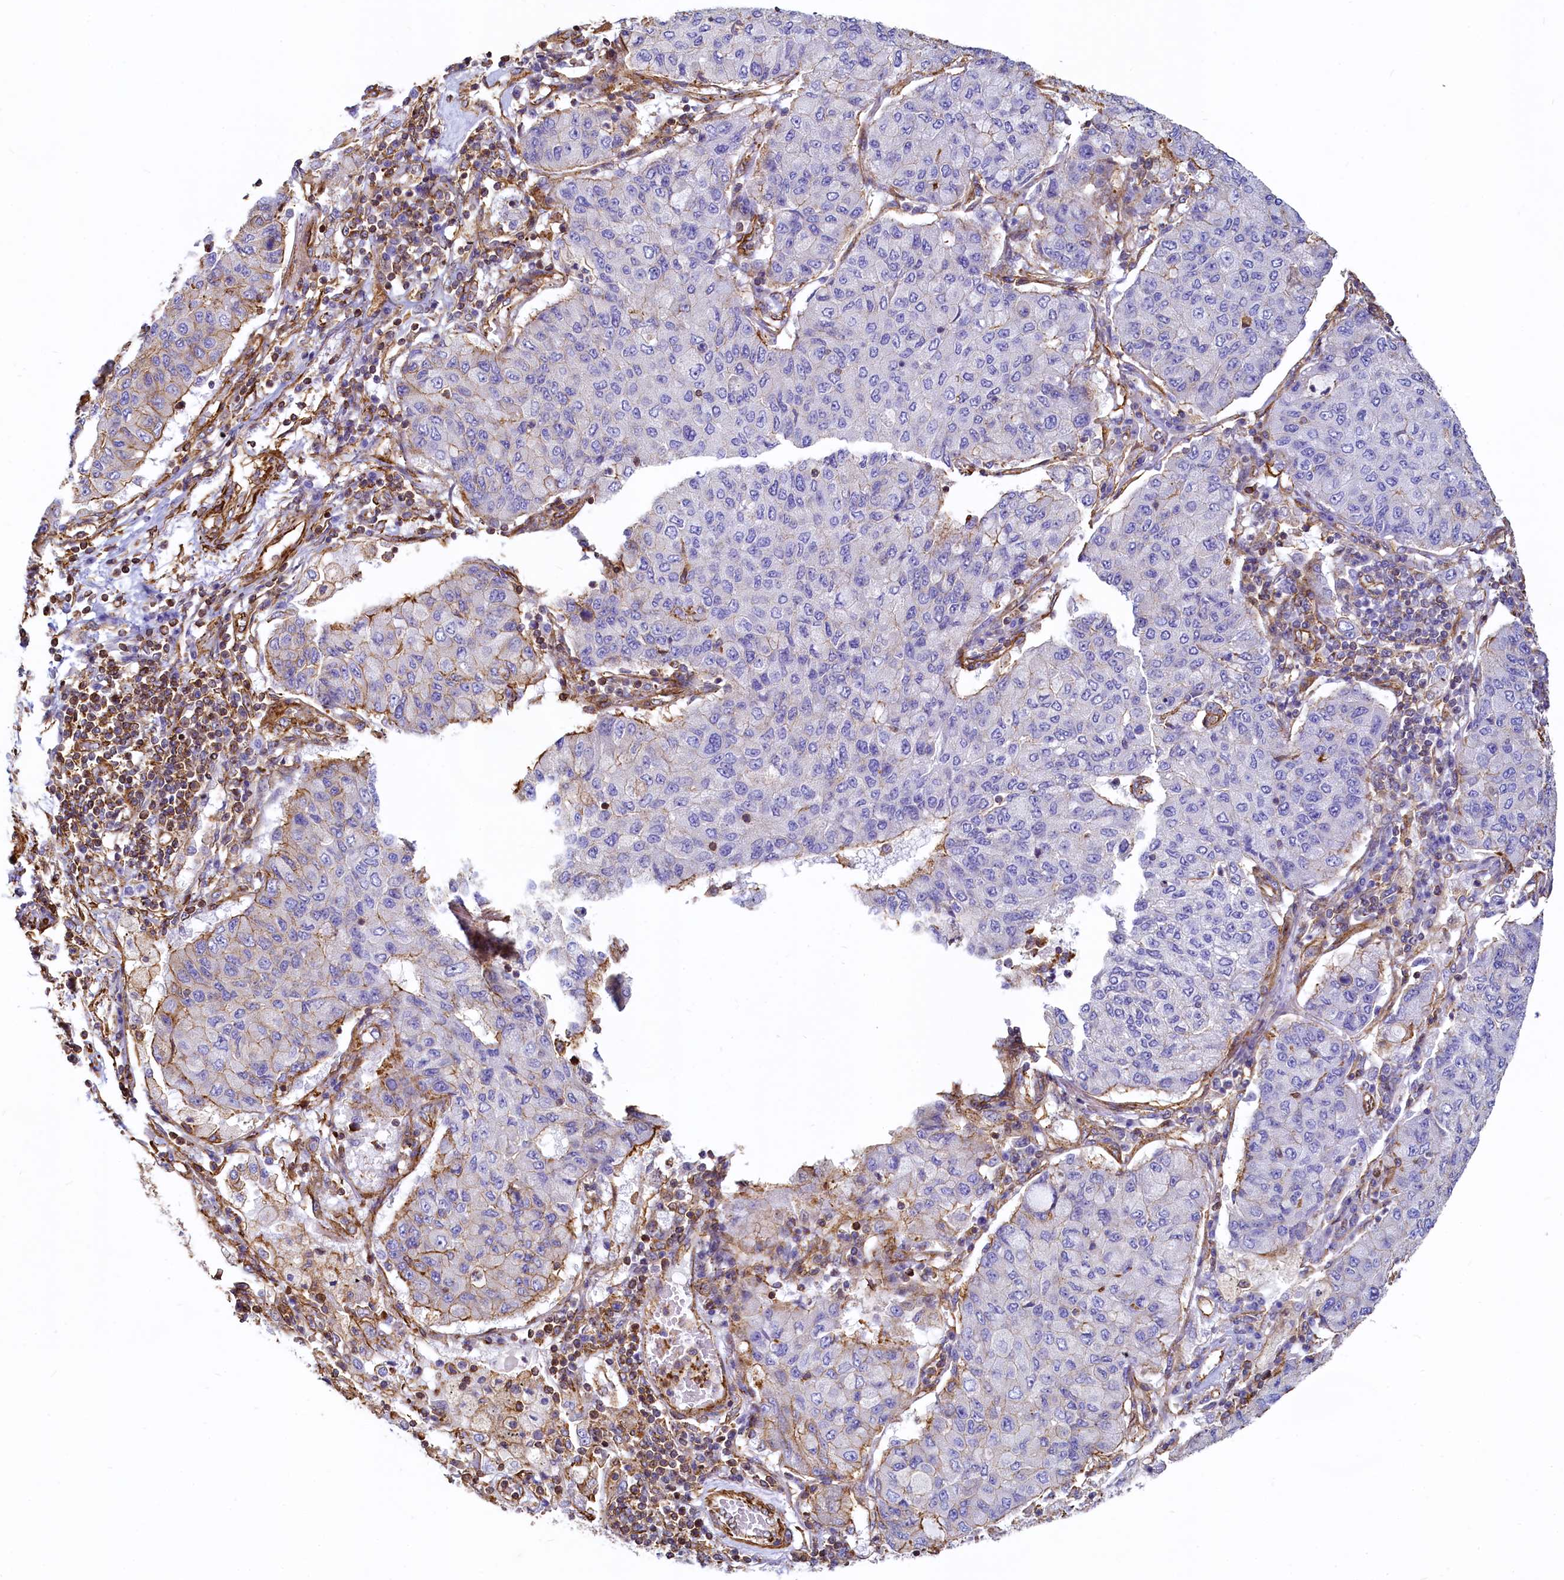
{"staining": {"intensity": "moderate", "quantity": "<25%", "location": "cytoplasmic/membranous"}, "tissue": "lung cancer", "cell_type": "Tumor cells", "image_type": "cancer", "snomed": [{"axis": "morphology", "description": "Squamous cell carcinoma, NOS"}, {"axis": "topography", "description": "Lung"}], "caption": "Immunohistochemistry of human lung cancer (squamous cell carcinoma) displays low levels of moderate cytoplasmic/membranous staining in about <25% of tumor cells.", "gene": "THBS1", "patient": {"sex": "male", "age": 74}}